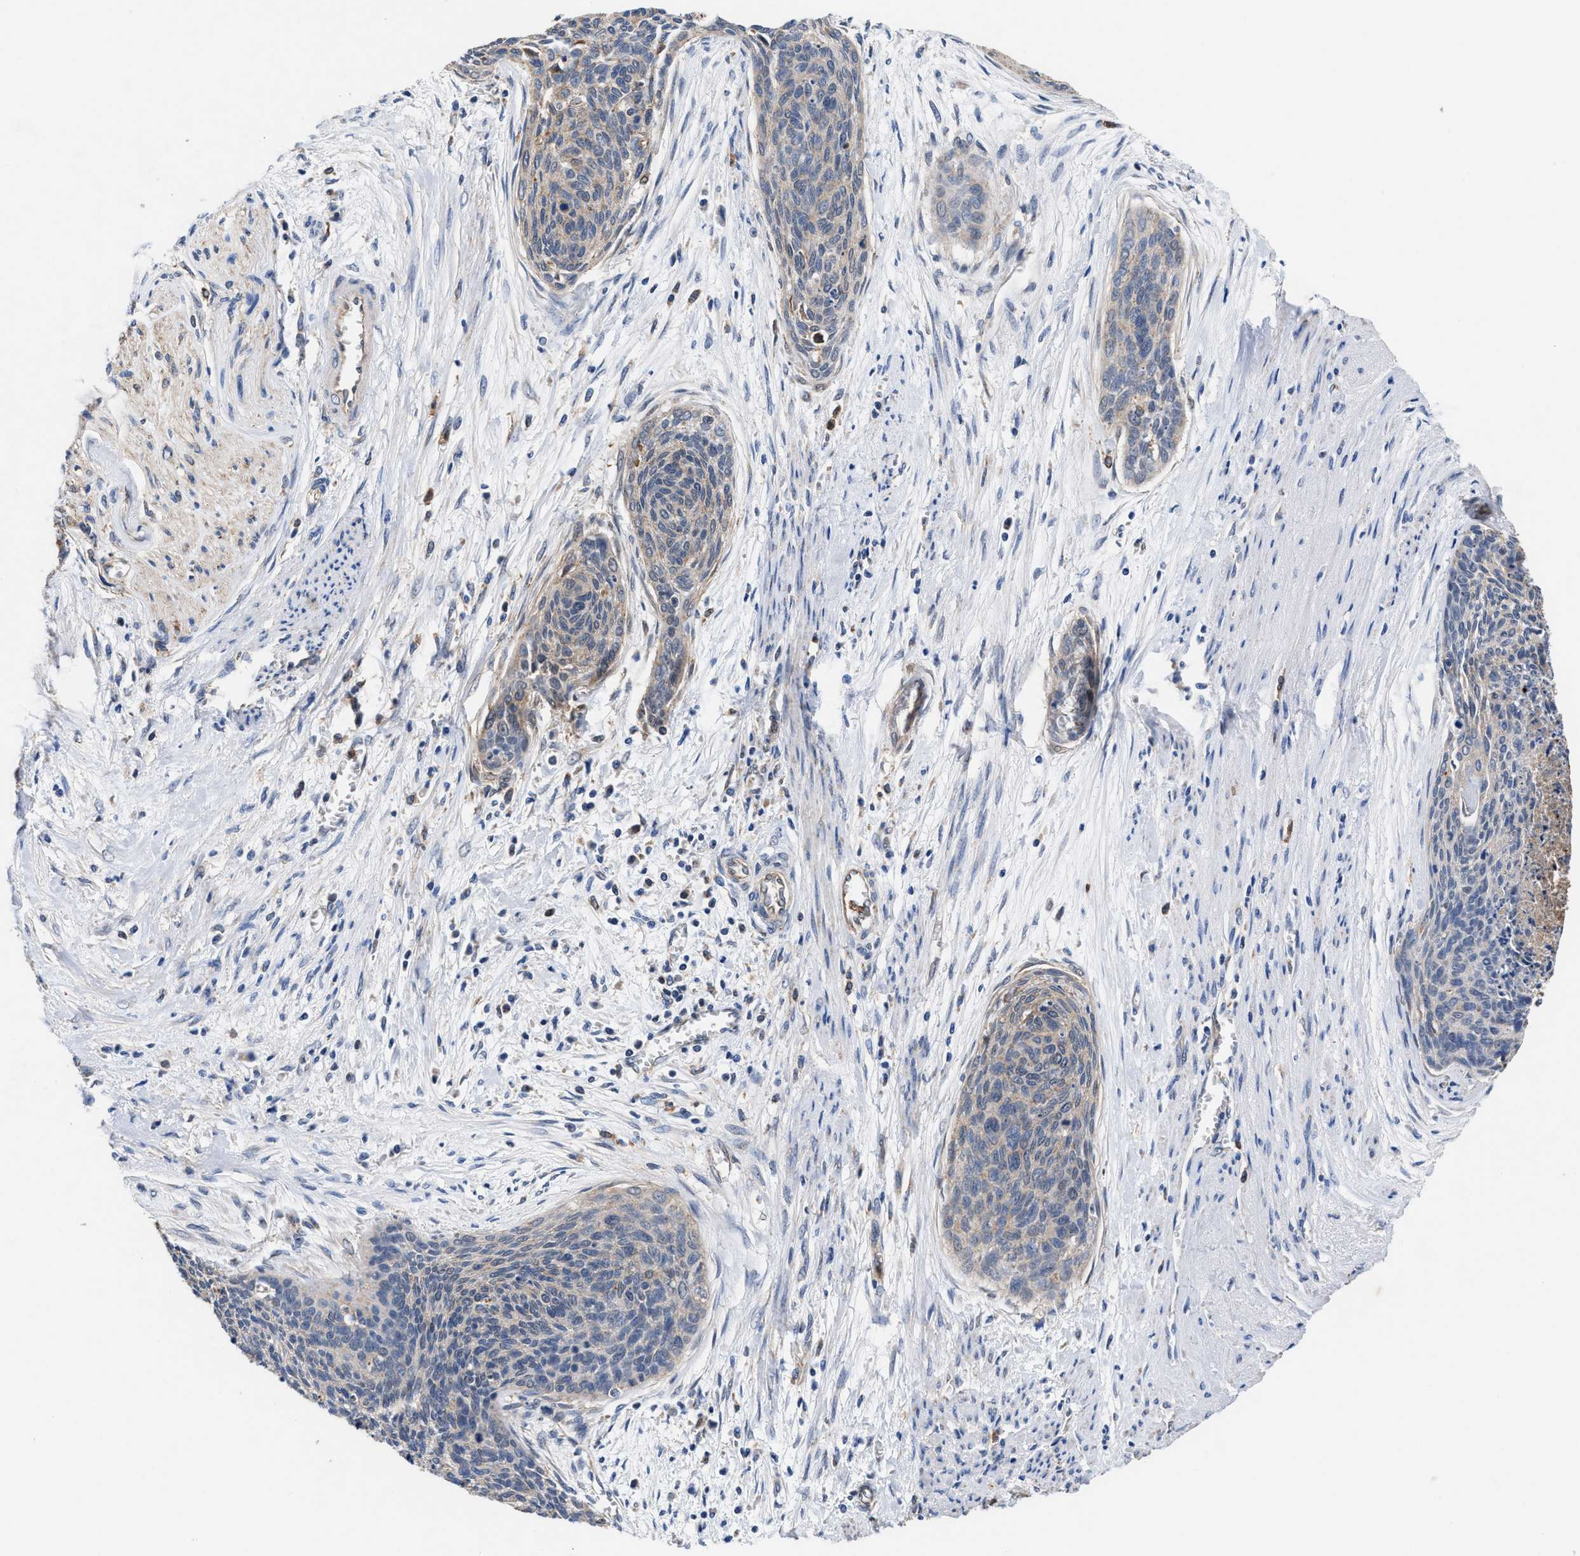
{"staining": {"intensity": "weak", "quantity": "<25%", "location": "cytoplasmic/membranous"}, "tissue": "cervical cancer", "cell_type": "Tumor cells", "image_type": "cancer", "snomed": [{"axis": "morphology", "description": "Squamous cell carcinoma, NOS"}, {"axis": "topography", "description": "Cervix"}], "caption": "Image shows no significant protein expression in tumor cells of cervical cancer.", "gene": "ACLY", "patient": {"sex": "female", "age": 55}}